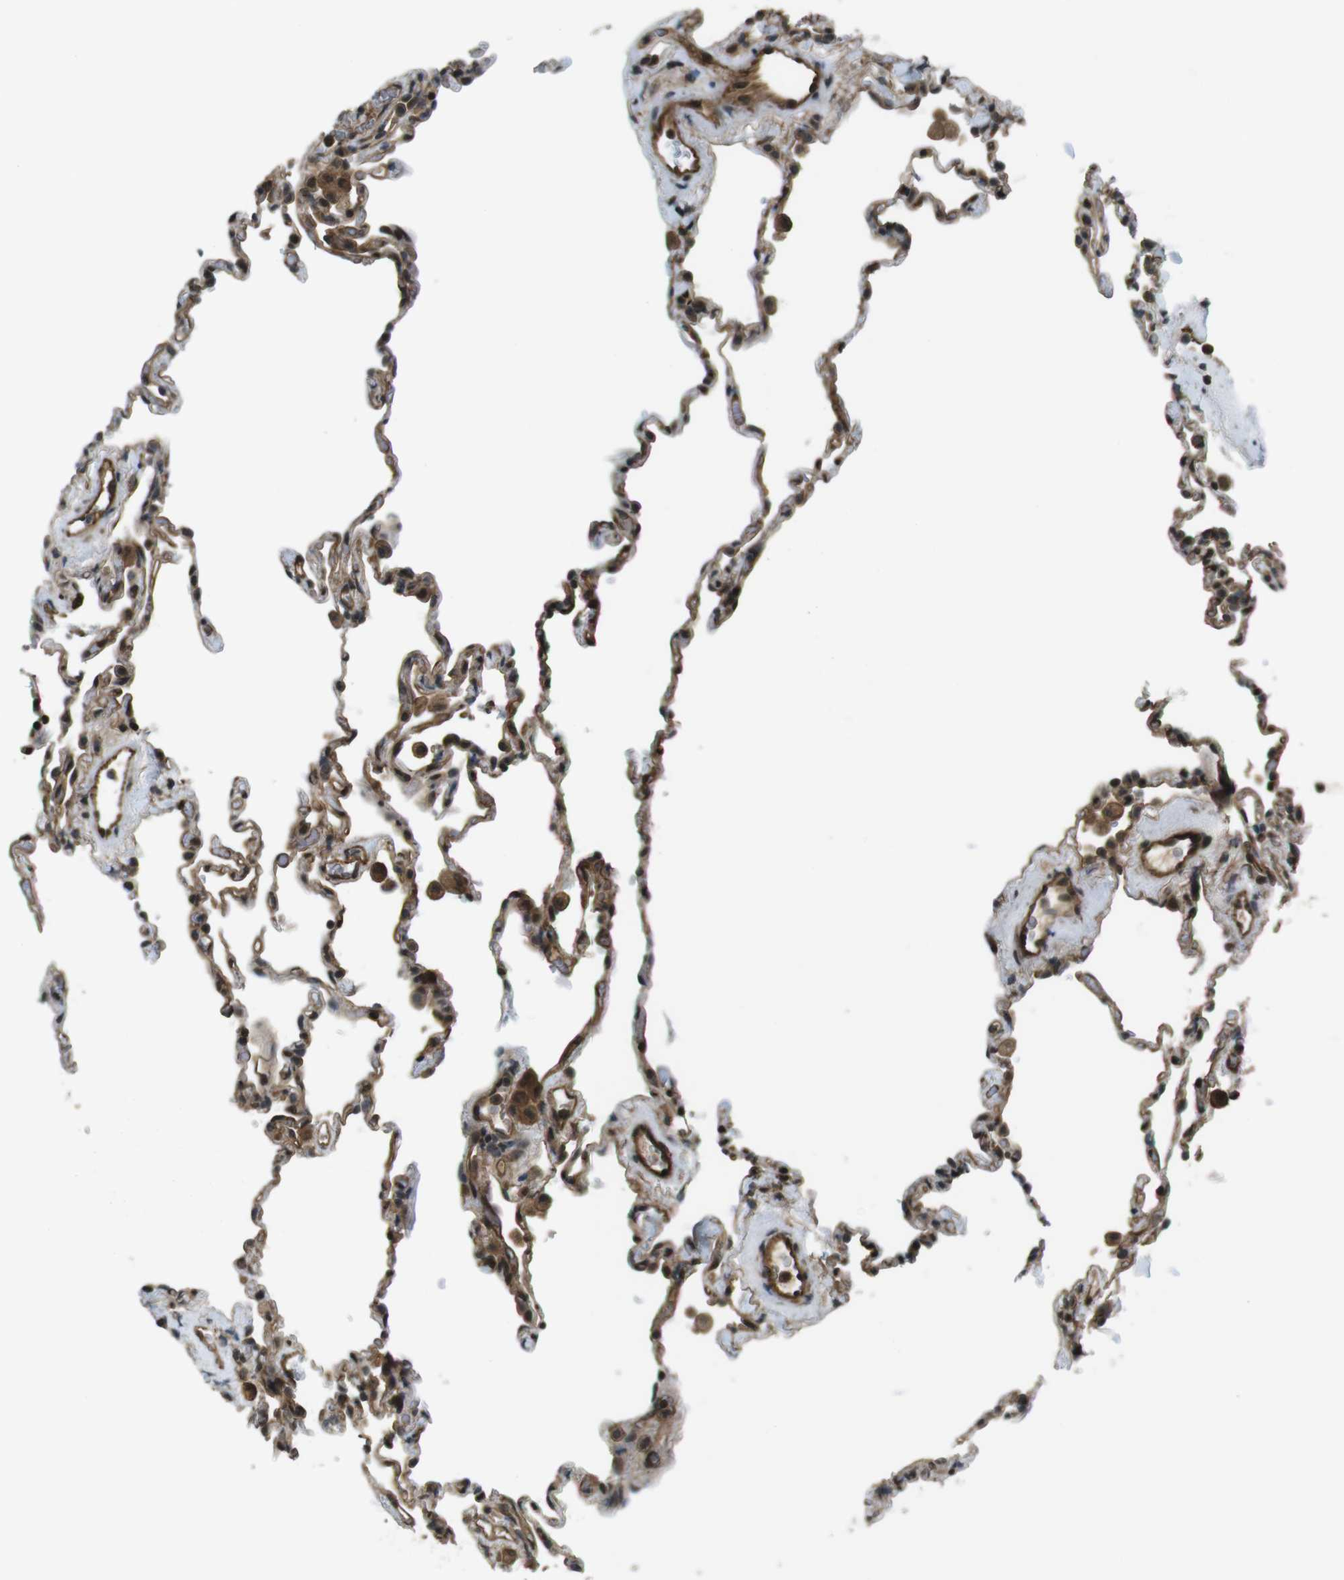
{"staining": {"intensity": "moderate", "quantity": "25%-75%", "location": "cytoplasmic/membranous,nuclear"}, "tissue": "lung", "cell_type": "Alveolar cells", "image_type": "normal", "snomed": [{"axis": "morphology", "description": "Normal tissue, NOS"}, {"axis": "topography", "description": "Lung"}], "caption": "Alveolar cells reveal moderate cytoplasmic/membranous,nuclear positivity in about 25%-75% of cells in unremarkable lung.", "gene": "TIAM2", "patient": {"sex": "male", "age": 59}}